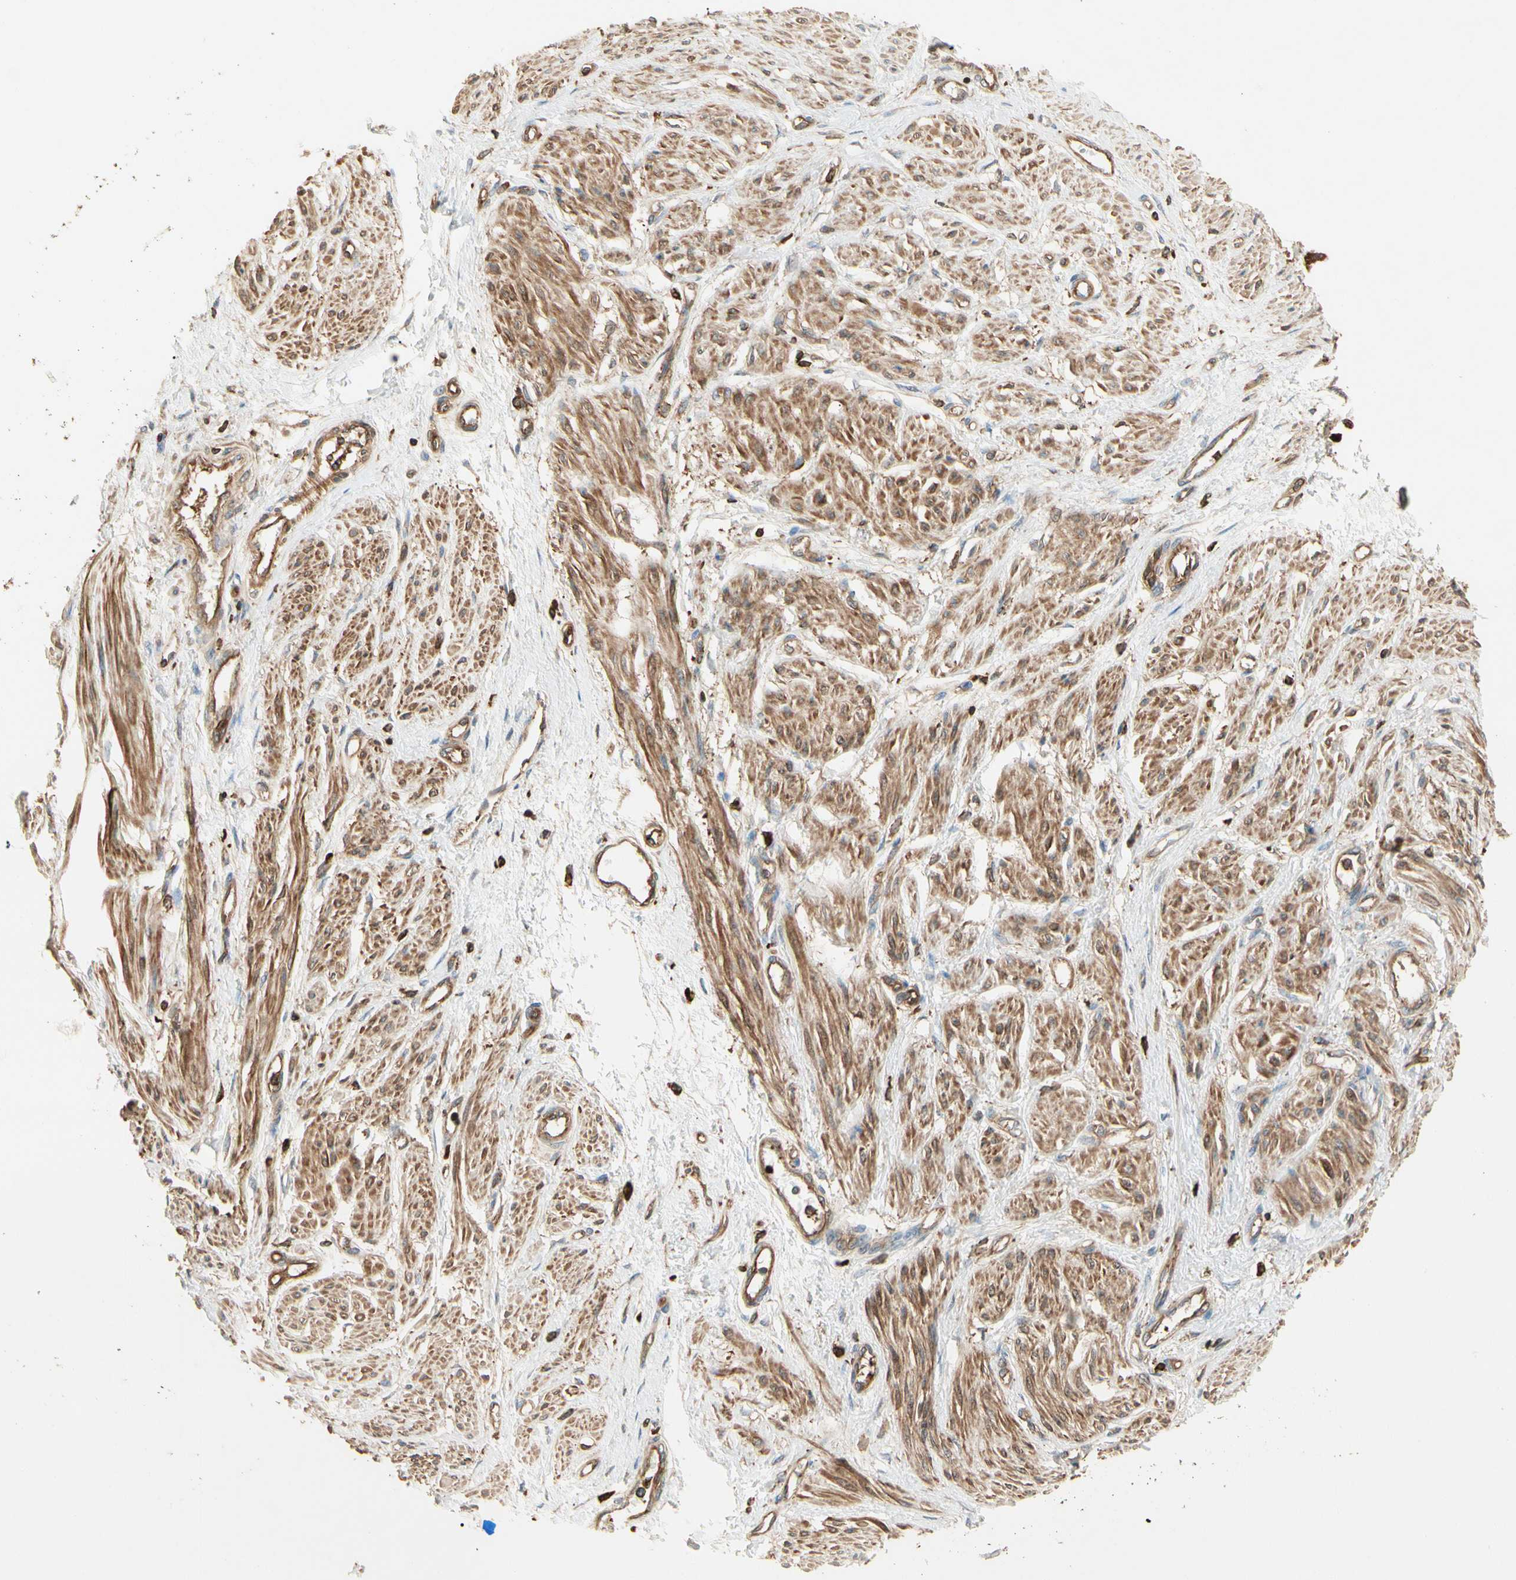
{"staining": {"intensity": "moderate", "quantity": ">75%", "location": "cytoplasmic/membranous"}, "tissue": "smooth muscle", "cell_type": "Smooth muscle cells", "image_type": "normal", "snomed": [{"axis": "morphology", "description": "Normal tissue, NOS"}, {"axis": "topography", "description": "Smooth muscle"}, {"axis": "topography", "description": "Uterus"}], "caption": "About >75% of smooth muscle cells in normal smooth muscle exhibit moderate cytoplasmic/membranous protein expression as visualized by brown immunohistochemical staining.", "gene": "ARPC2", "patient": {"sex": "female", "age": 39}}